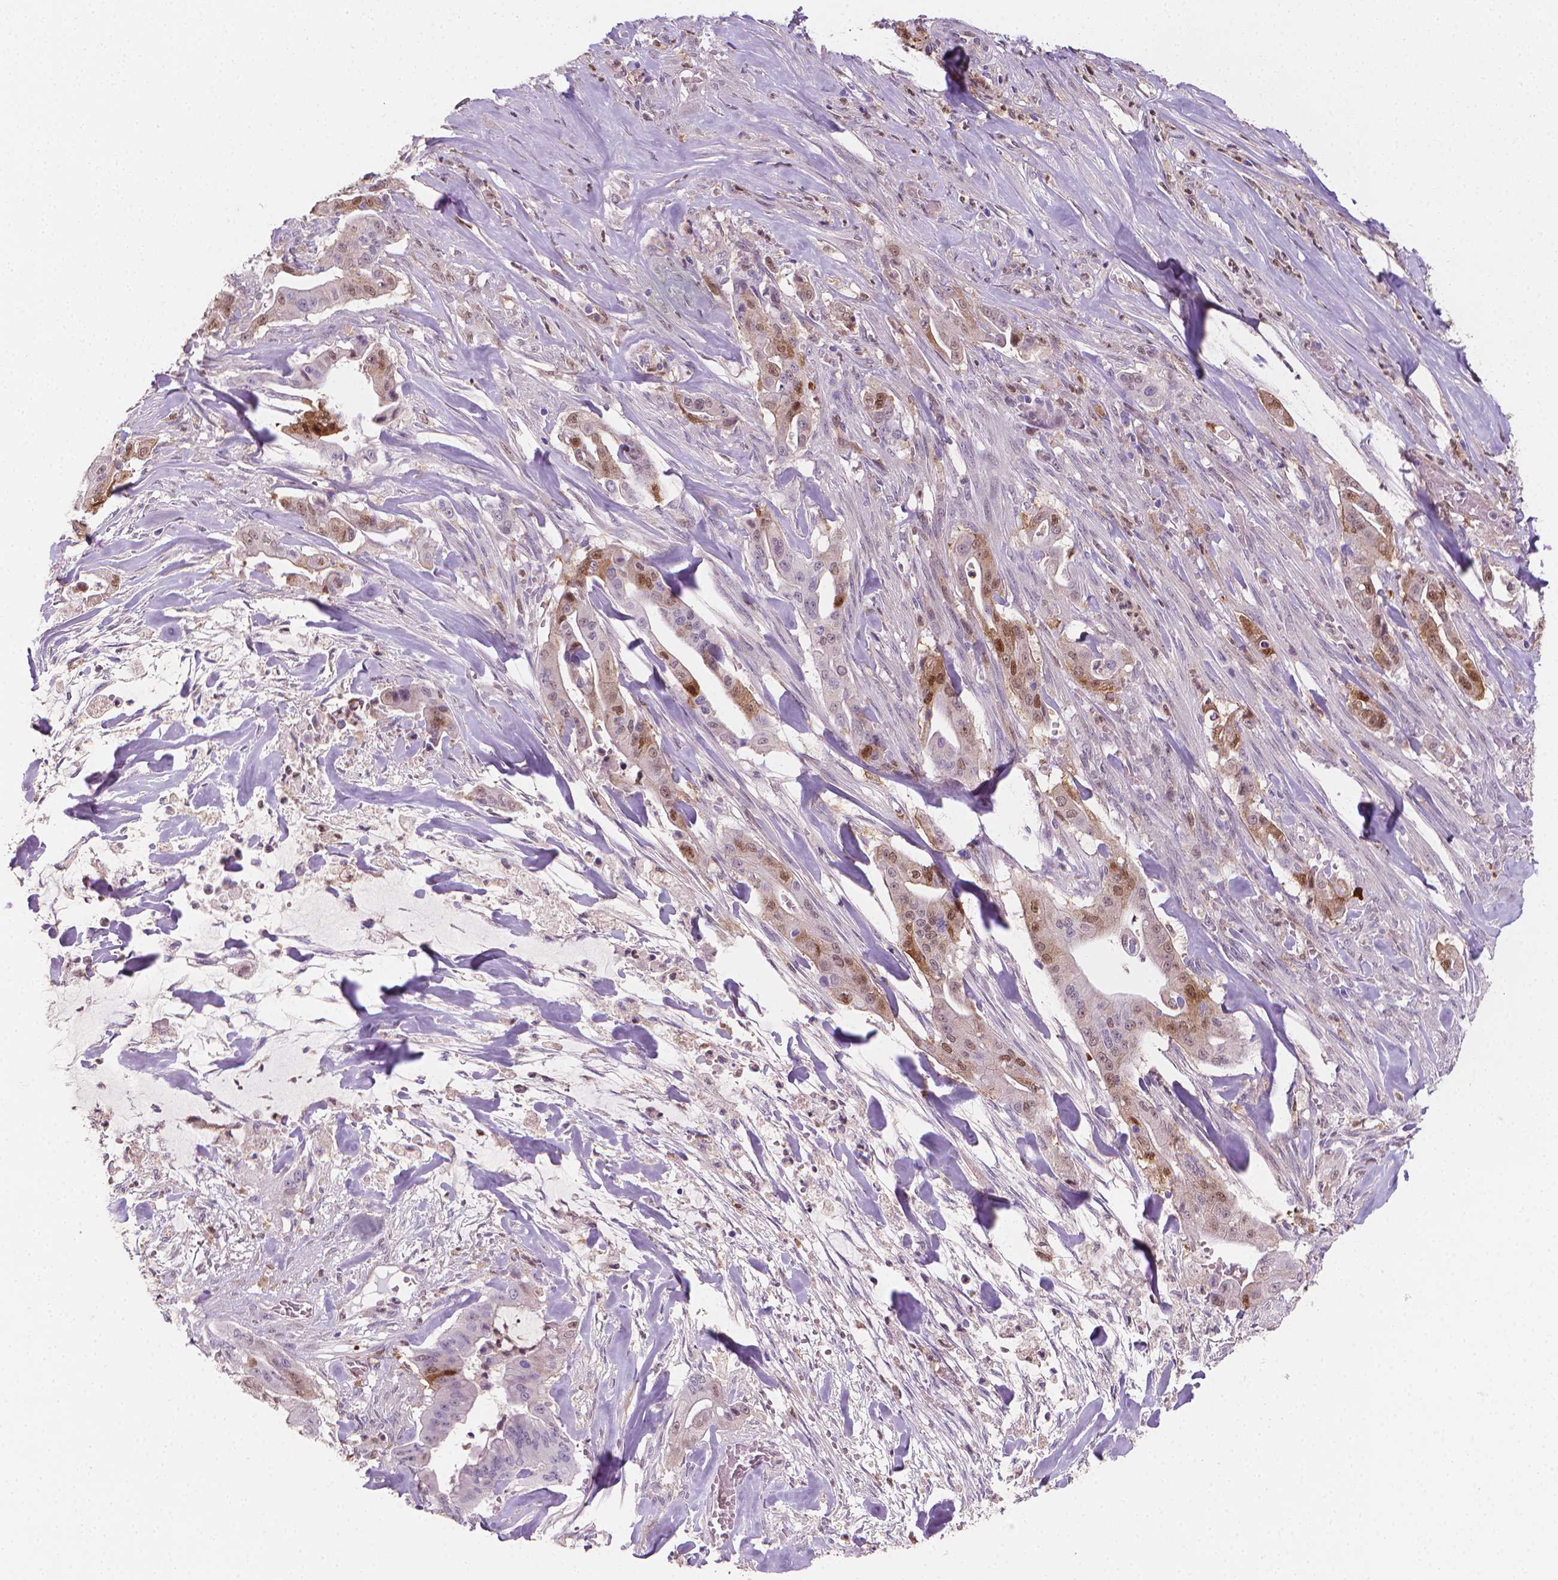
{"staining": {"intensity": "moderate", "quantity": "<25%", "location": "nuclear"}, "tissue": "pancreatic cancer", "cell_type": "Tumor cells", "image_type": "cancer", "snomed": [{"axis": "morphology", "description": "Normal tissue, NOS"}, {"axis": "morphology", "description": "Inflammation, NOS"}, {"axis": "morphology", "description": "Adenocarcinoma, NOS"}, {"axis": "topography", "description": "Pancreas"}], "caption": "A brown stain labels moderate nuclear expression of a protein in human adenocarcinoma (pancreatic) tumor cells.", "gene": "TNFAIP2", "patient": {"sex": "male", "age": 57}}